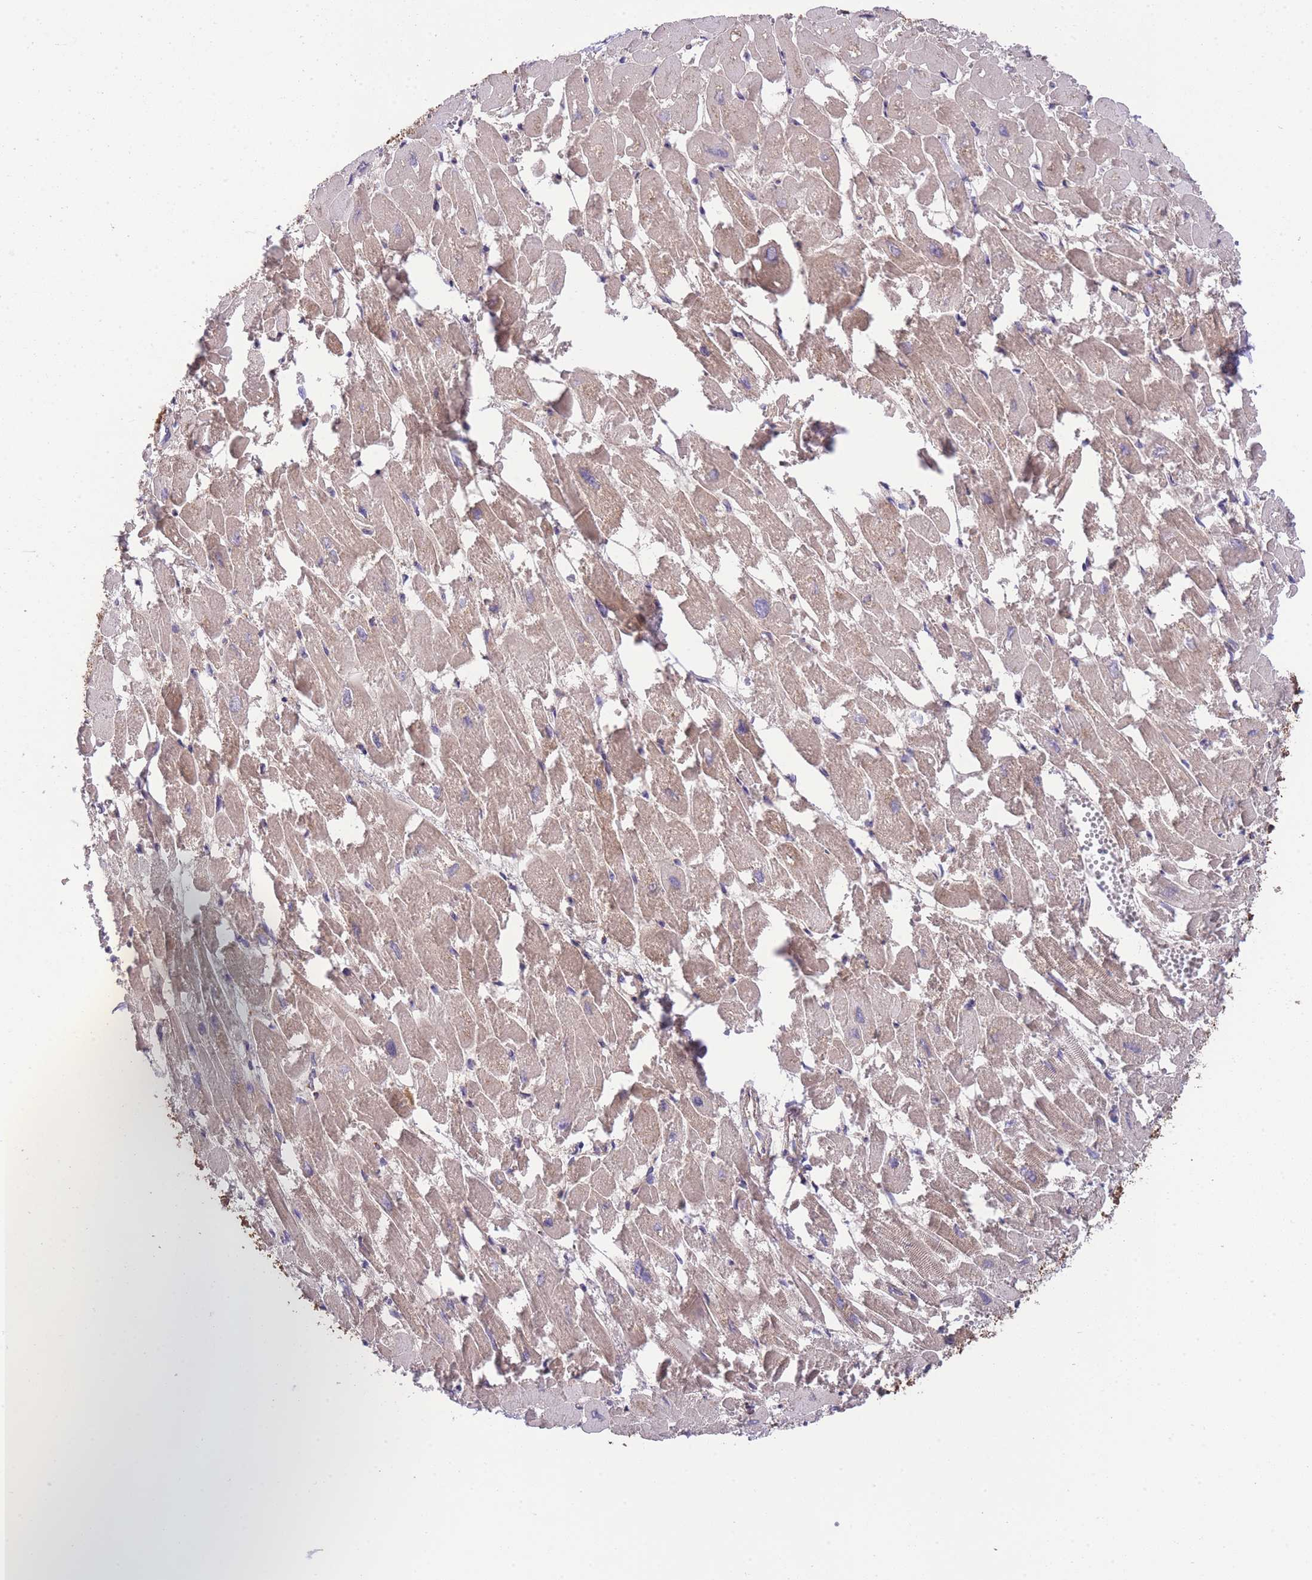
{"staining": {"intensity": "moderate", "quantity": "25%-75%", "location": "cytoplasmic/membranous"}, "tissue": "heart muscle", "cell_type": "Cardiomyocytes", "image_type": "normal", "snomed": [{"axis": "morphology", "description": "Normal tissue, NOS"}, {"axis": "topography", "description": "Heart"}], "caption": "Brown immunohistochemical staining in normal human heart muscle reveals moderate cytoplasmic/membranous expression in approximately 25%-75% of cardiomyocytes.", "gene": "ST3GAL3", "patient": {"sex": "male", "age": 54}}